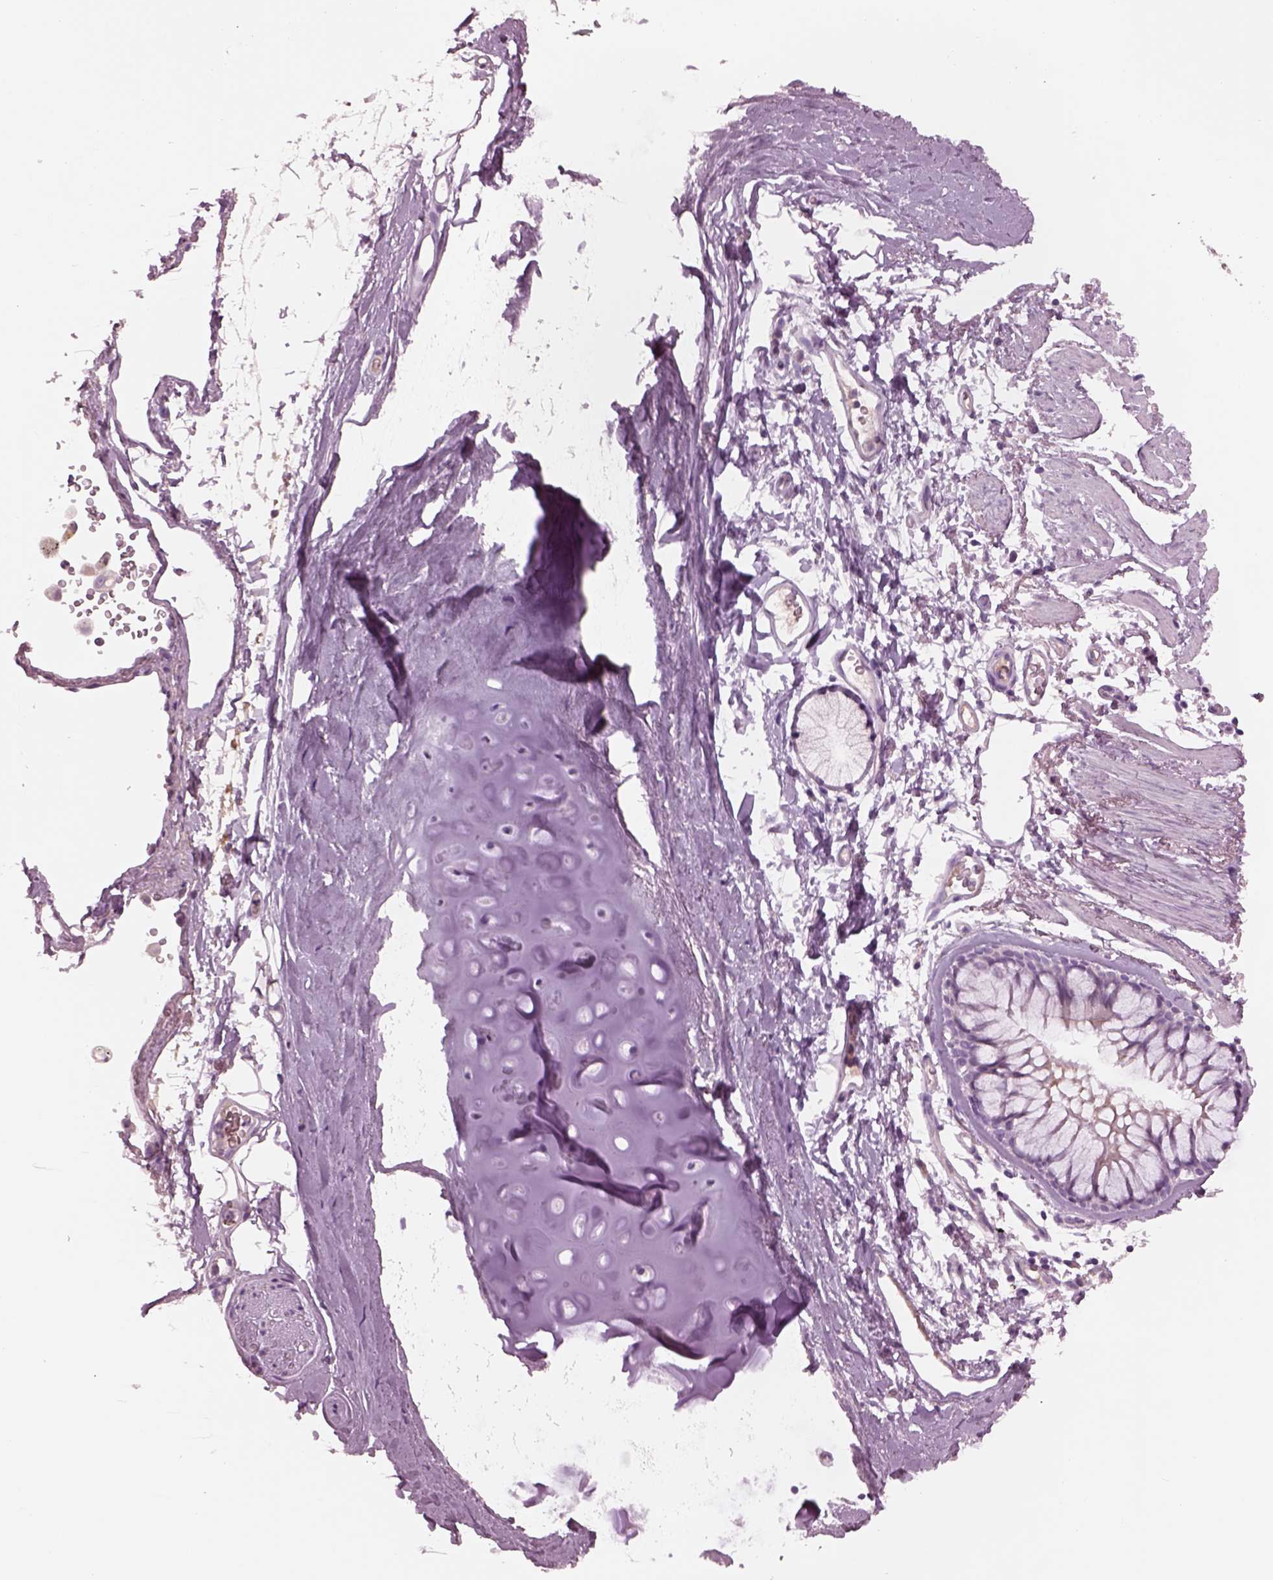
{"staining": {"intensity": "negative", "quantity": "none", "location": "none"}, "tissue": "bronchus", "cell_type": "Respiratory epithelial cells", "image_type": "normal", "snomed": [{"axis": "morphology", "description": "Normal tissue, NOS"}, {"axis": "morphology", "description": "Squamous cell carcinoma, NOS"}, {"axis": "topography", "description": "Cartilage tissue"}, {"axis": "topography", "description": "Bronchus"}], "caption": "The immunohistochemistry (IHC) photomicrograph has no significant positivity in respiratory epithelial cells of bronchus. (DAB (3,3'-diaminobenzidine) IHC with hematoxylin counter stain).", "gene": "CYLC1", "patient": {"sex": "male", "age": 72}}